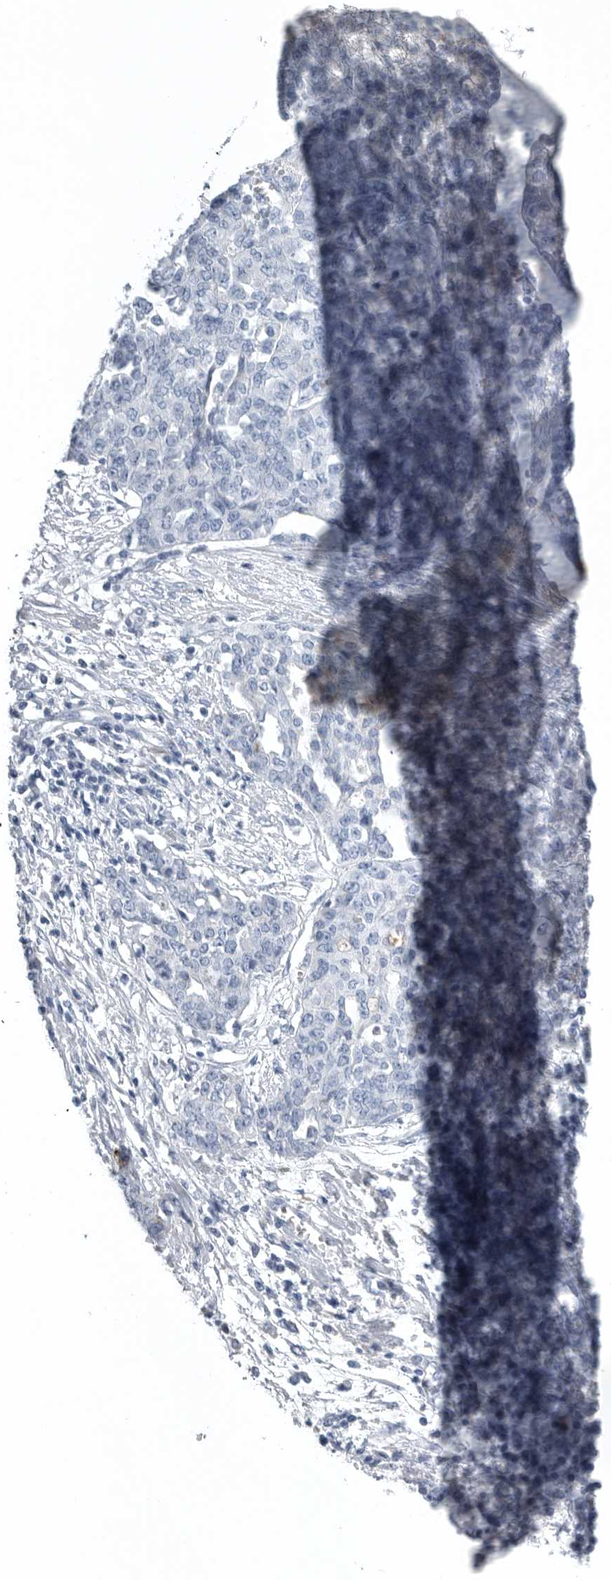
{"staining": {"intensity": "negative", "quantity": "none", "location": "none"}, "tissue": "ovarian cancer", "cell_type": "Tumor cells", "image_type": "cancer", "snomed": [{"axis": "morphology", "description": "Cystadenocarcinoma, serous, NOS"}, {"axis": "topography", "description": "Soft tissue"}, {"axis": "topography", "description": "Ovary"}], "caption": "IHC histopathology image of neoplastic tissue: human ovarian serous cystadenocarcinoma stained with DAB demonstrates no significant protein staining in tumor cells.", "gene": "TIMP1", "patient": {"sex": "female", "age": 57}}